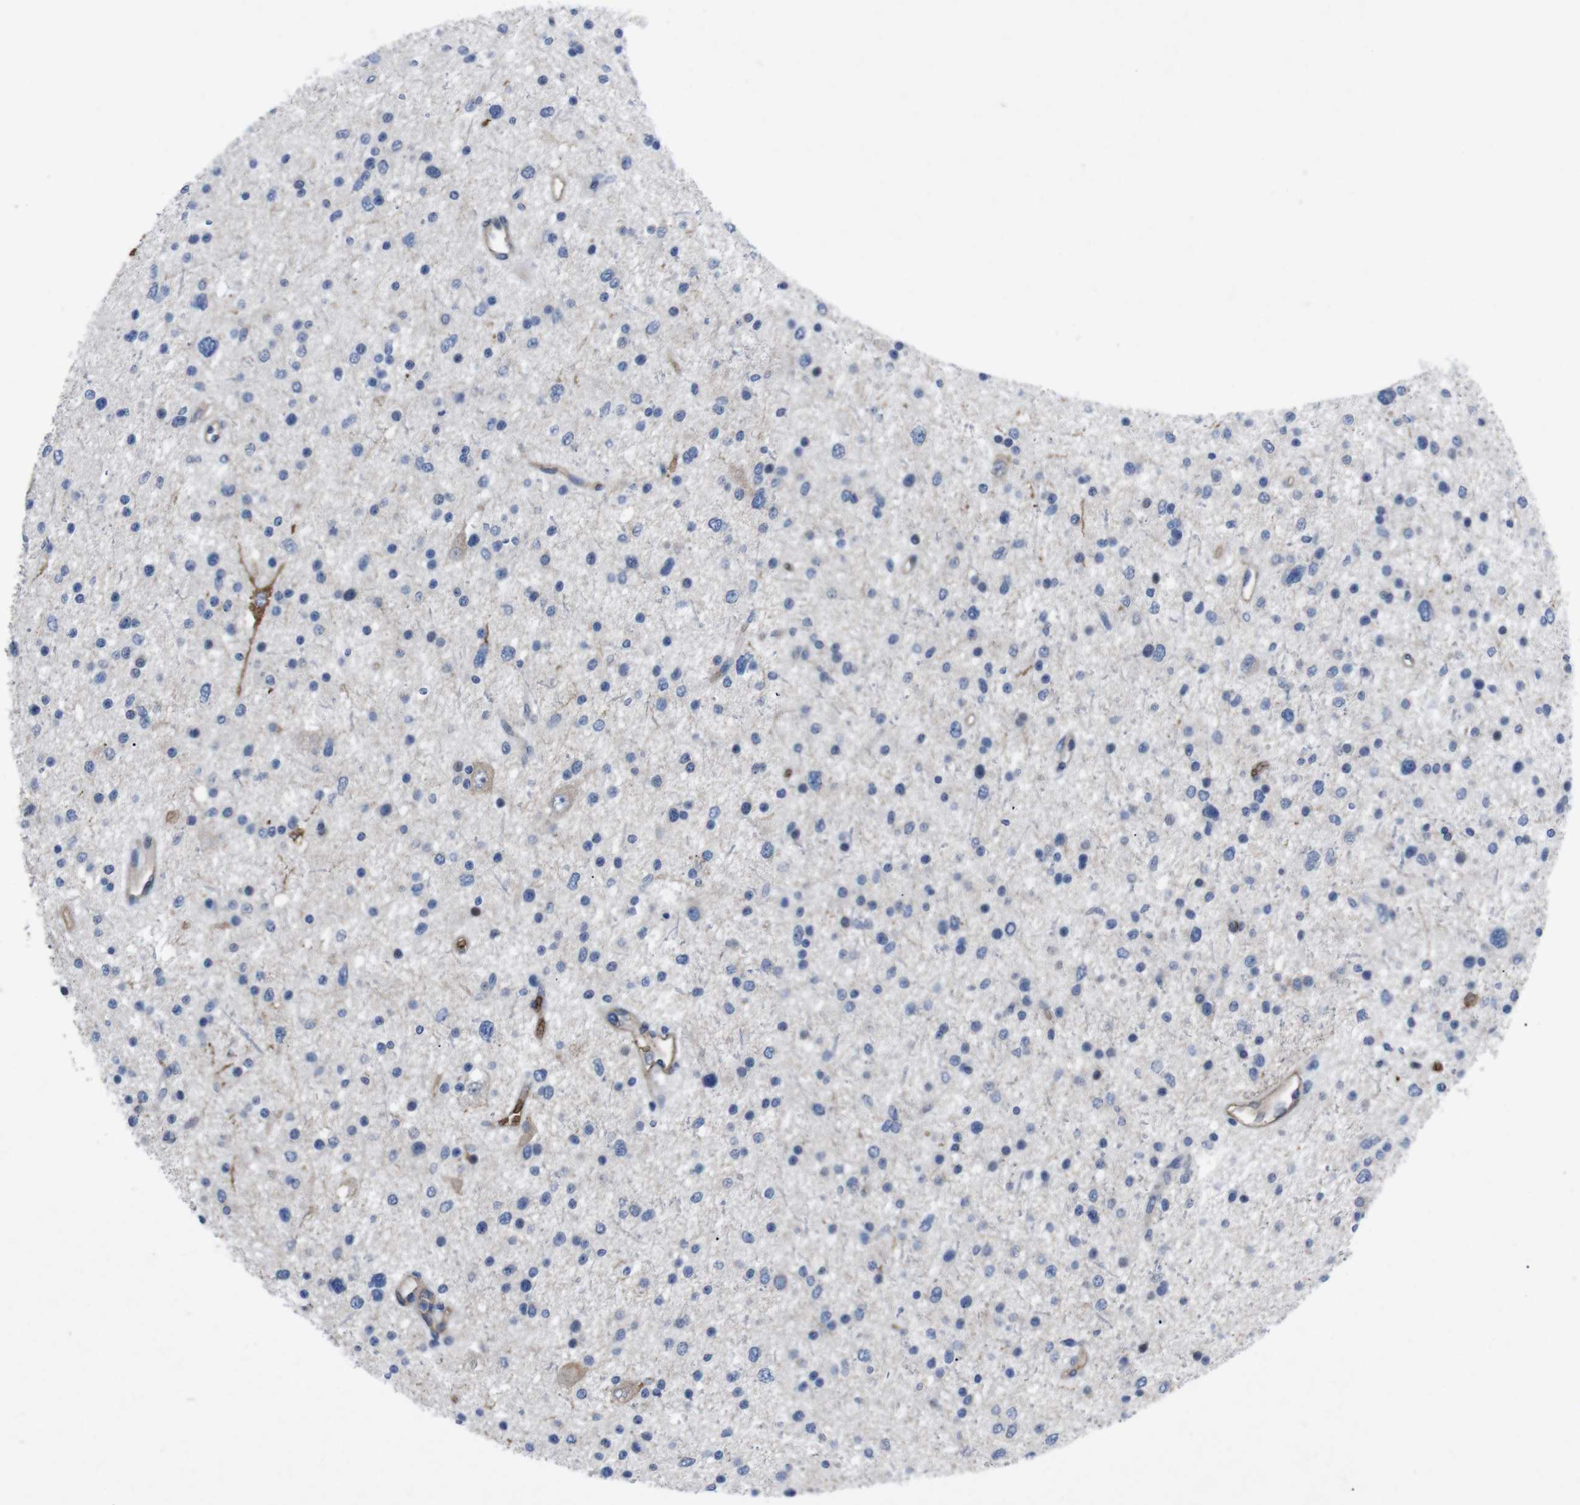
{"staining": {"intensity": "negative", "quantity": "none", "location": "none"}, "tissue": "glioma", "cell_type": "Tumor cells", "image_type": "cancer", "snomed": [{"axis": "morphology", "description": "Glioma, malignant, Low grade"}, {"axis": "topography", "description": "Brain"}], "caption": "This histopathology image is of malignant low-grade glioma stained with immunohistochemistry (IHC) to label a protein in brown with the nuclei are counter-stained blue. There is no staining in tumor cells. Nuclei are stained in blue.", "gene": "SPTB", "patient": {"sex": "female", "age": 37}}